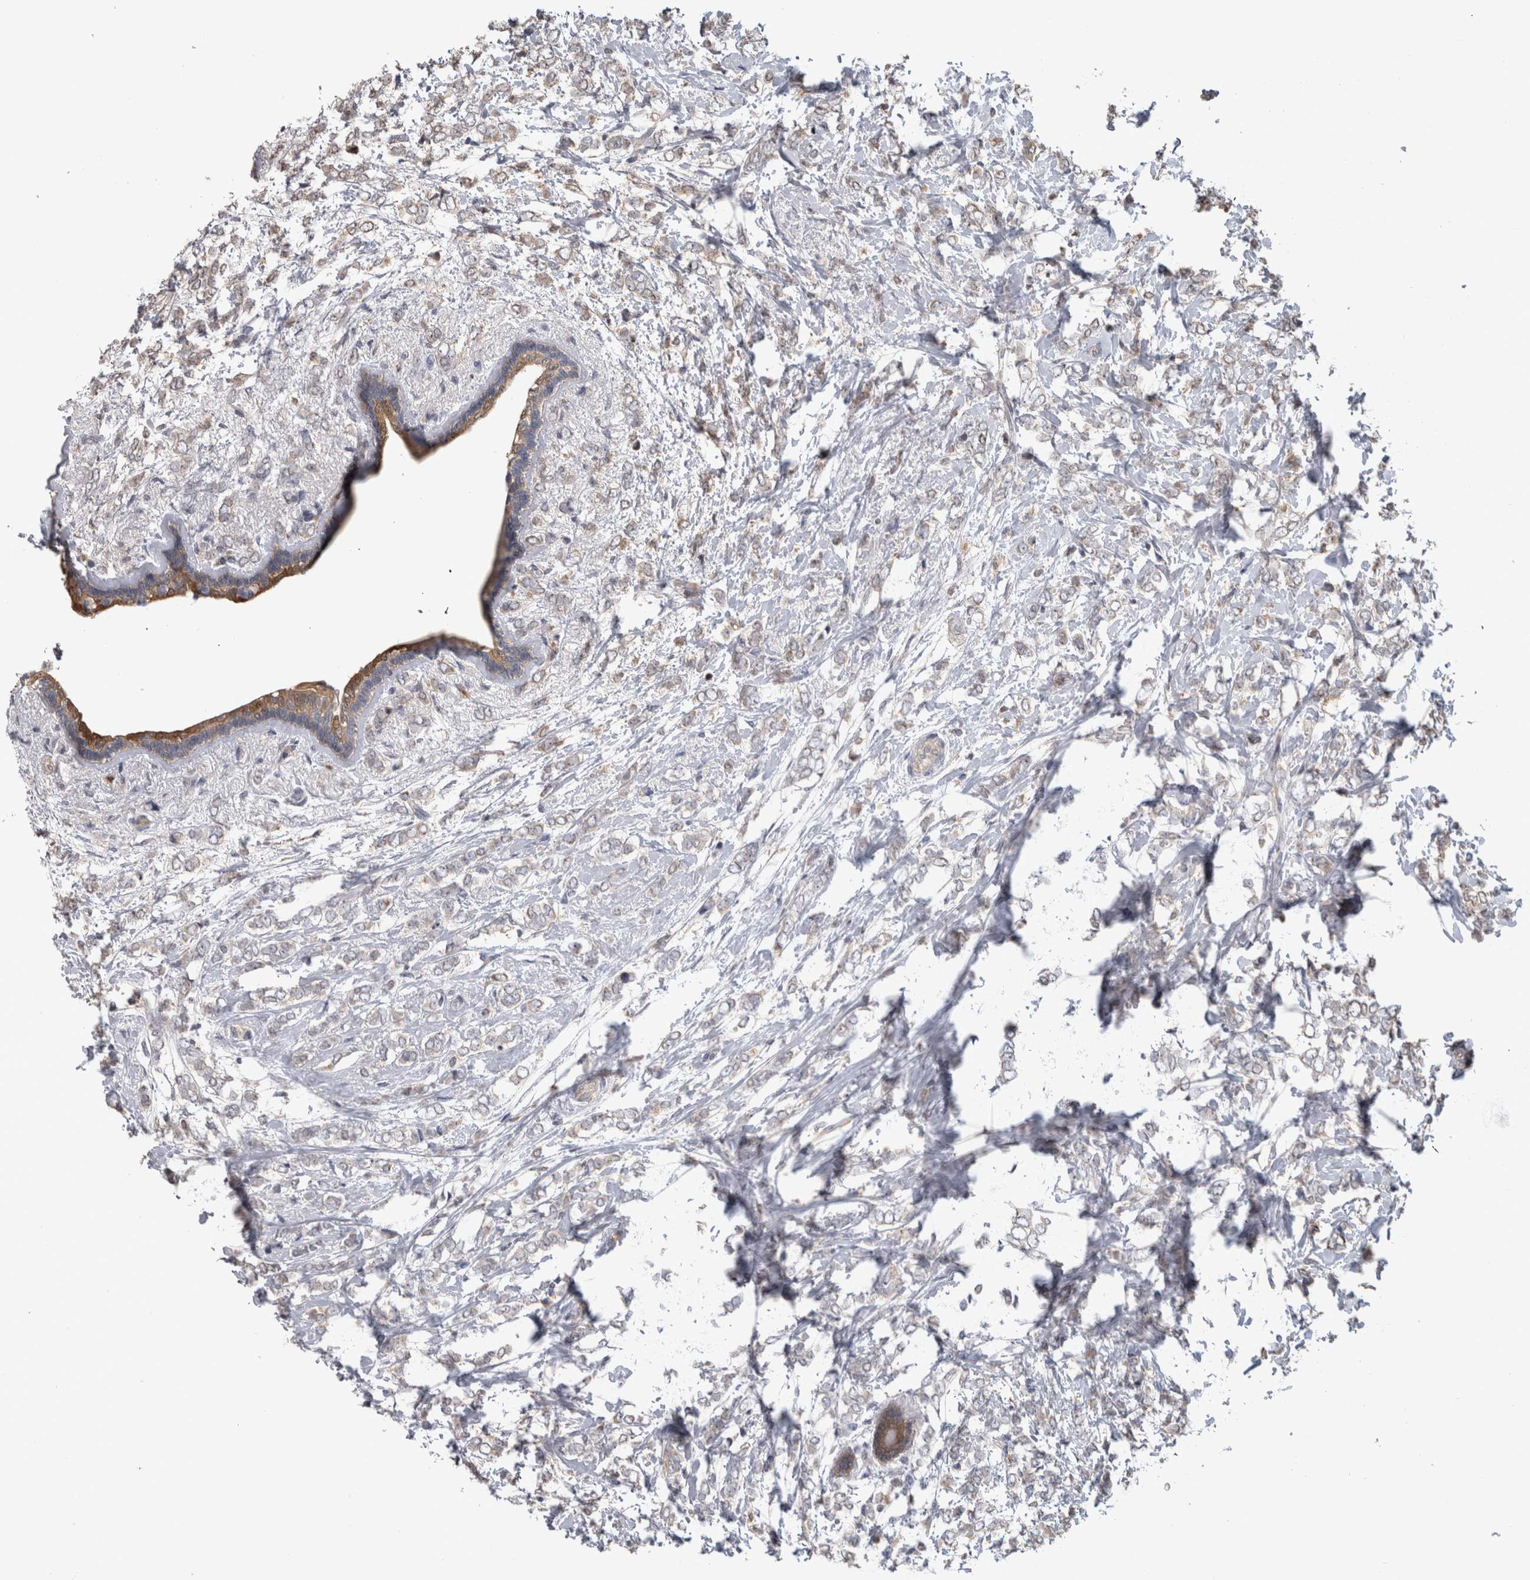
{"staining": {"intensity": "weak", "quantity": "<25%", "location": "cytoplasmic/membranous"}, "tissue": "breast cancer", "cell_type": "Tumor cells", "image_type": "cancer", "snomed": [{"axis": "morphology", "description": "Normal tissue, NOS"}, {"axis": "morphology", "description": "Lobular carcinoma"}, {"axis": "topography", "description": "Breast"}], "caption": "Tumor cells are negative for brown protein staining in breast cancer (lobular carcinoma).", "gene": "USH1G", "patient": {"sex": "female", "age": 47}}